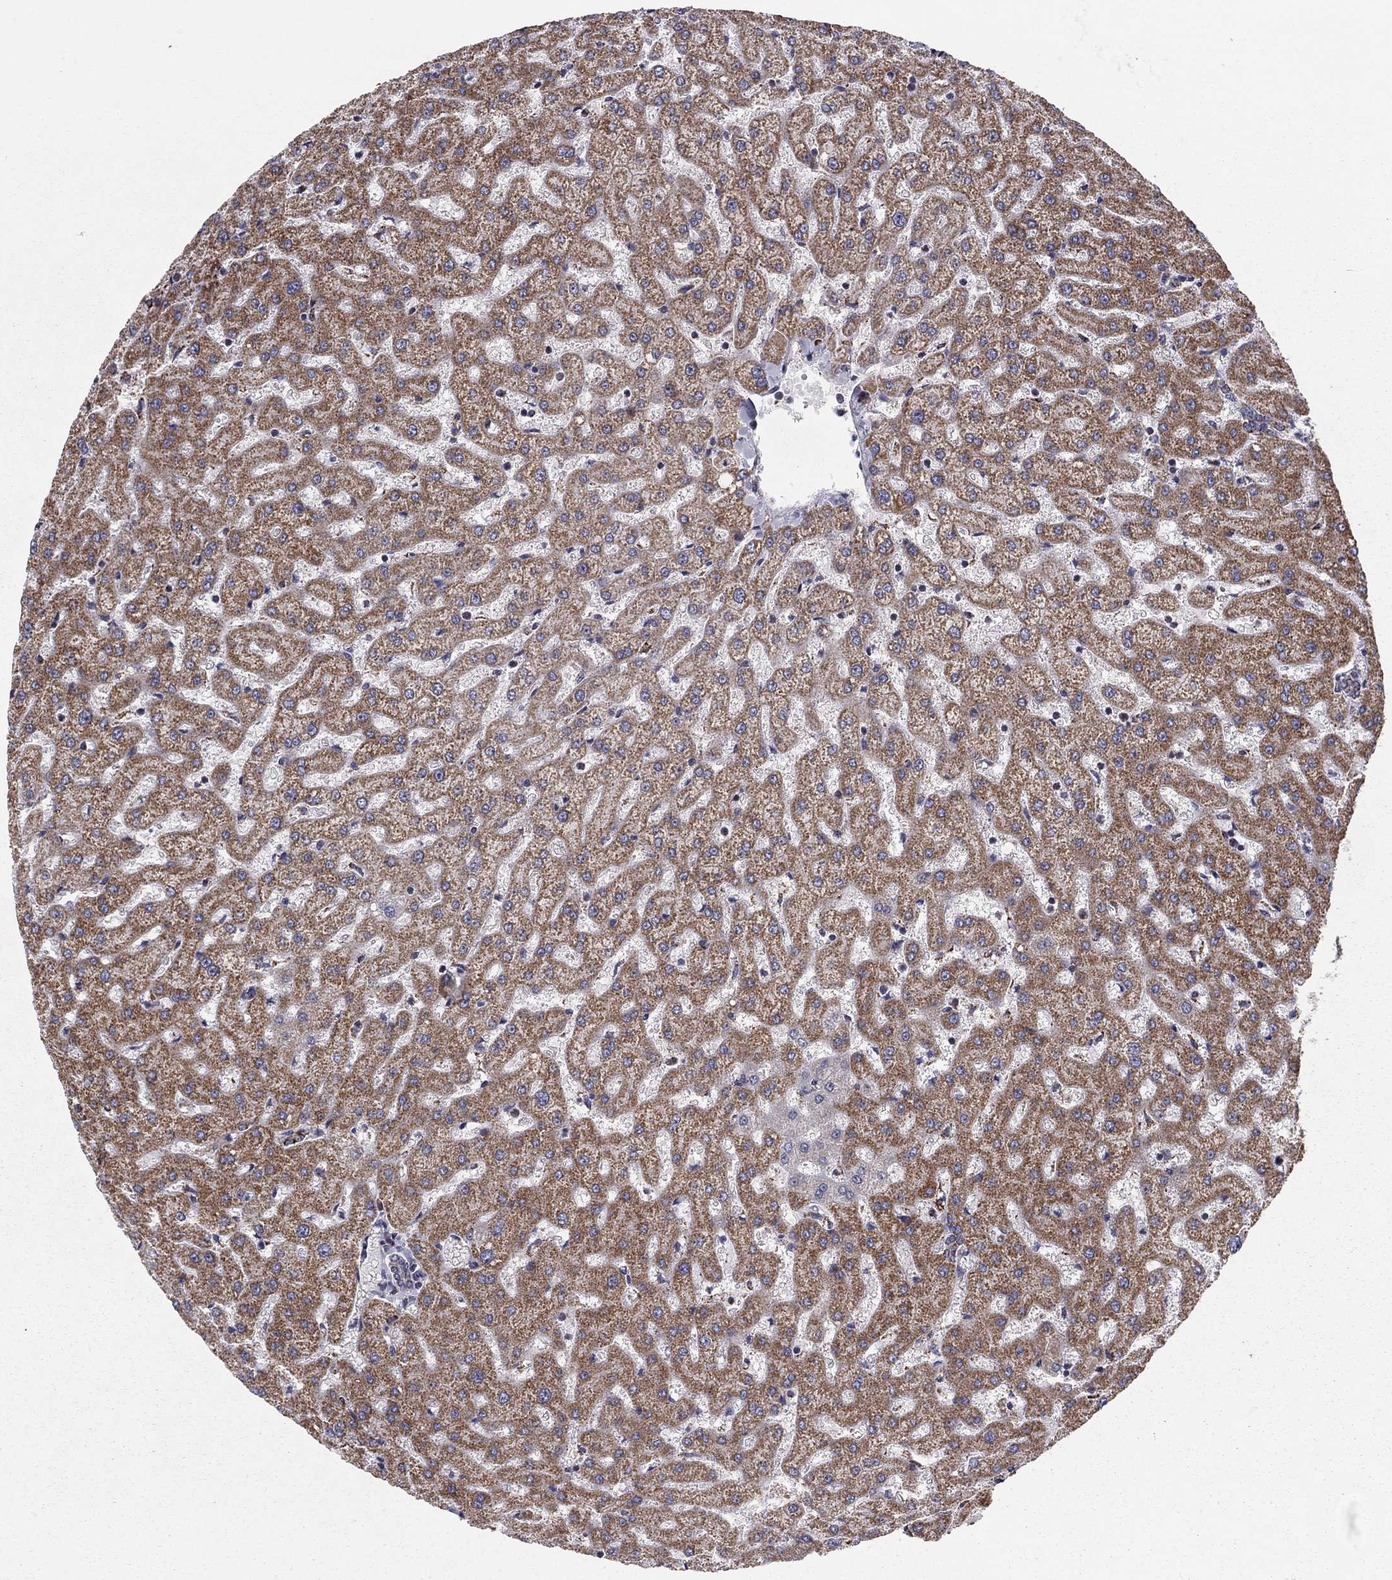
{"staining": {"intensity": "weak", "quantity": "25%-75%", "location": "cytoplasmic/membranous"}, "tissue": "liver", "cell_type": "Cholangiocytes", "image_type": "normal", "snomed": [{"axis": "morphology", "description": "Normal tissue, NOS"}, {"axis": "topography", "description": "Liver"}], "caption": "Immunohistochemistry (IHC) of unremarkable liver demonstrates low levels of weak cytoplasmic/membranous positivity in about 25%-75% of cholangiocytes. (Brightfield microscopy of DAB IHC at high magnification).", "gene": "NDUFV1", "patient": {"sex": "female", "age": 50}}